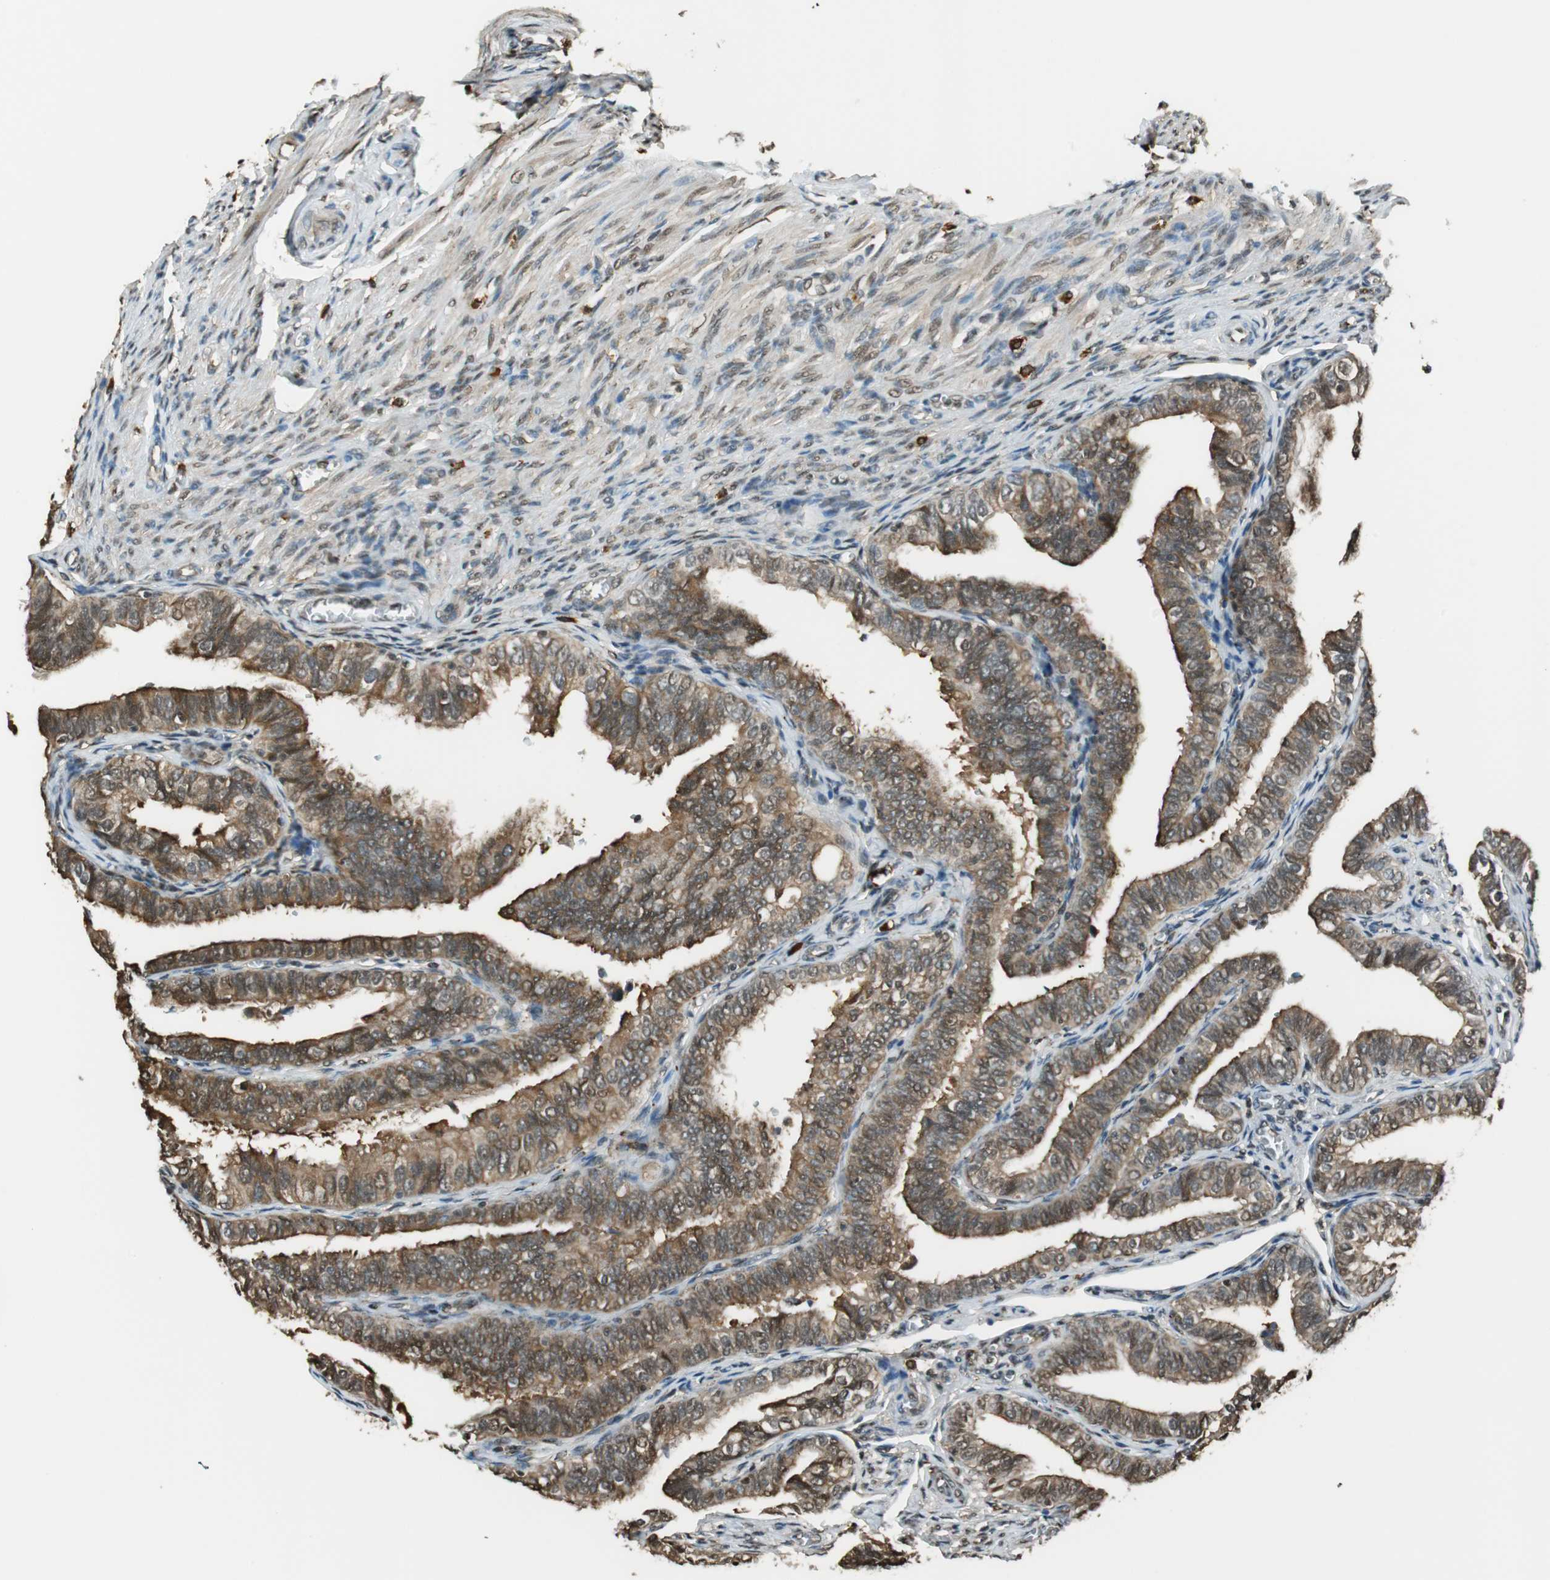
{"staining": {"intensity": "strong", "quantity": ">75%", "location": "cytoplasmic/membranous,nuclear"}, "tissue": "fallopian tube", "cell_type": "Glandular cells", "image_type": "normal", "snomed": [{"axis": "morphology", "description": "Normal tissue, NOS"}, {"axis": "topography", "description": "Fallopian tube"}], "caption": "DAB immunohistochemical staining of normal fallopian tube reveals strong cytoplasmic/membranous,nuclear protein expression in about >75% of glandular cells.", "gene": "ENSG00000268870", "patient": {"sex": "female", "age": 46}}